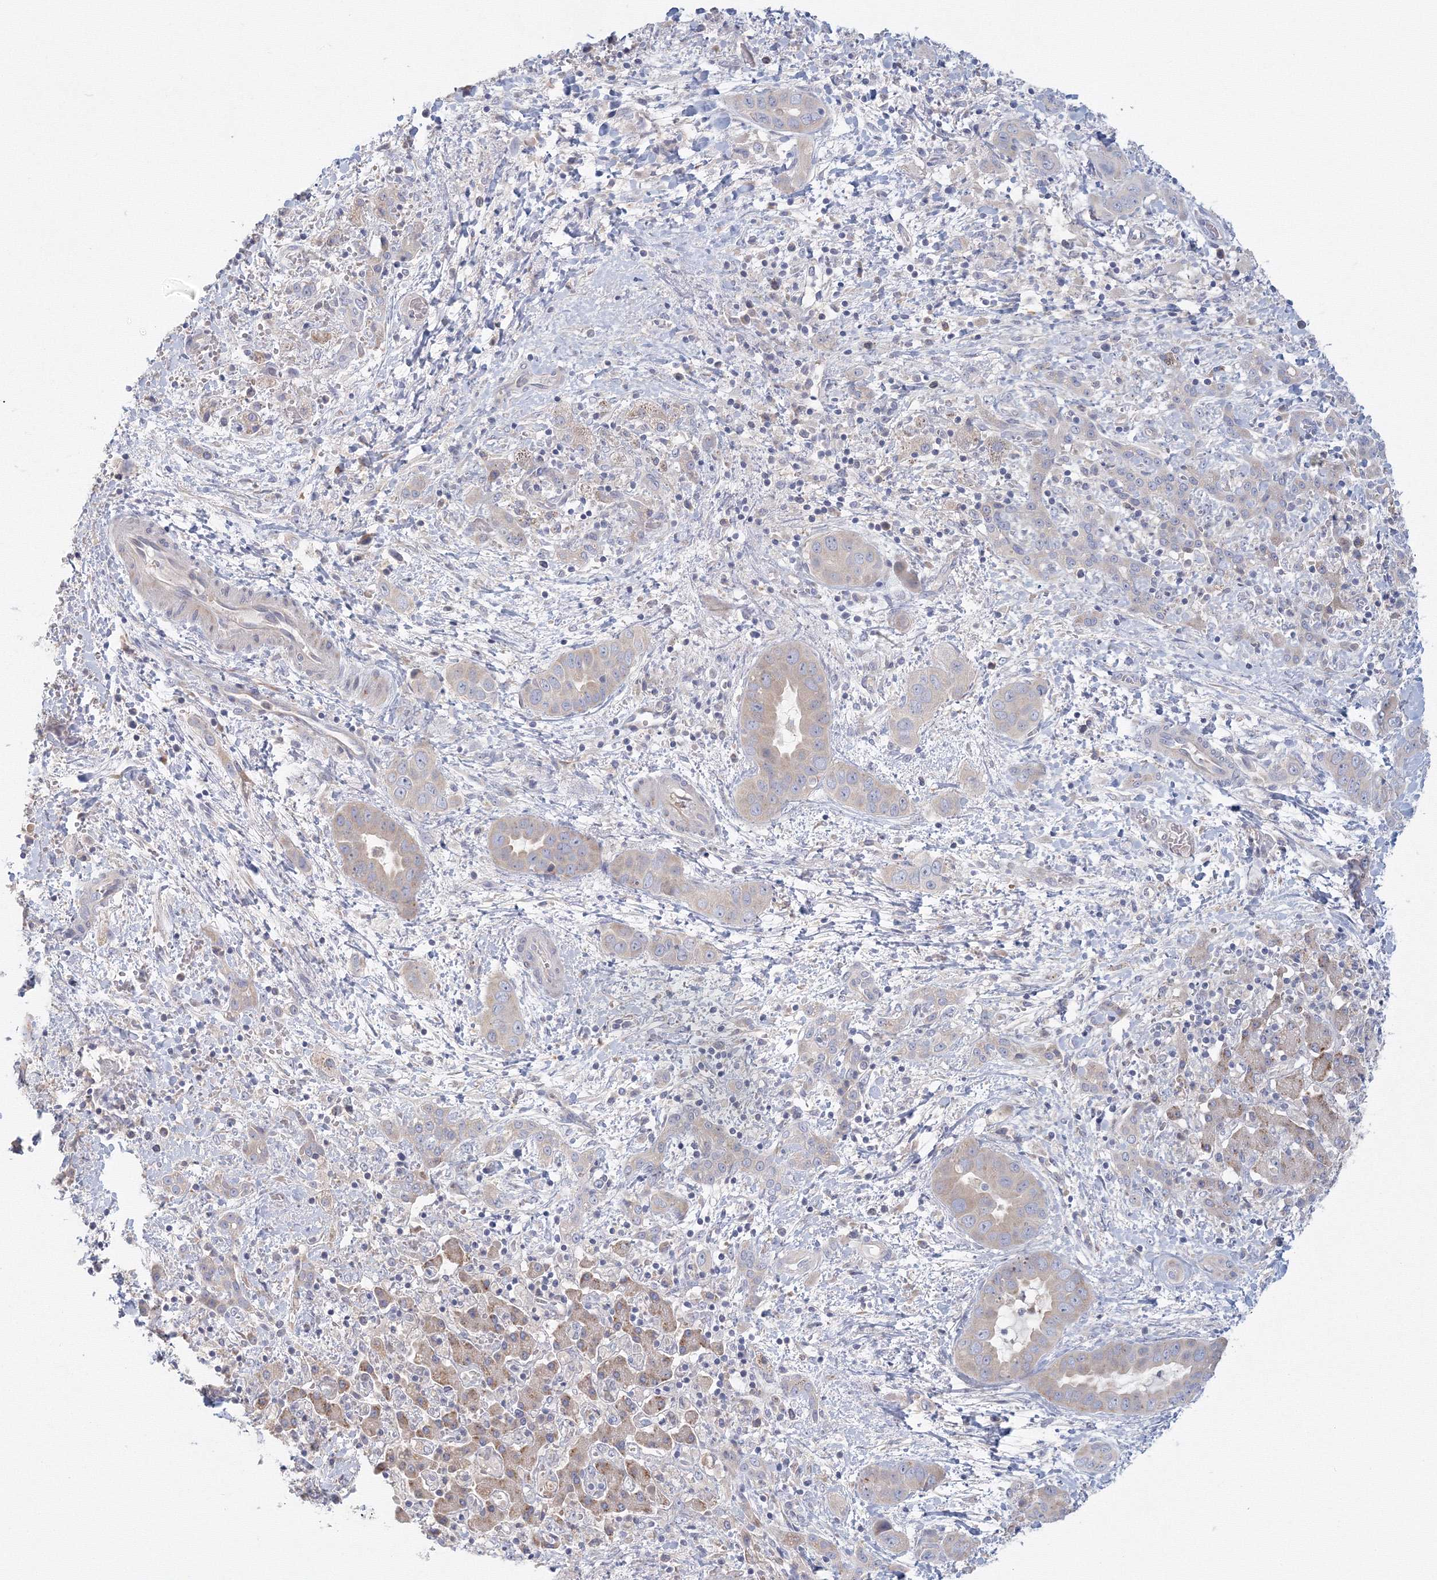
{"staining": {"intensity": "negative", "quantity": "none", "location": "none"}, "tissue": "liver cancer", "cell_type": "Tumor cells", "image_type": "cancer", "snomed": [{"axis": "morphology", "description": "Cholangiocarcinoma"}, {"axis": "topography", "description": "Liver"}], "caption": "Immunohistochemistry image of liver cancer stained for a protein (brown), which displays no staining in tumor cells.", "gene": "TACC2", "patient": {"sex": "female", "age": 52}}